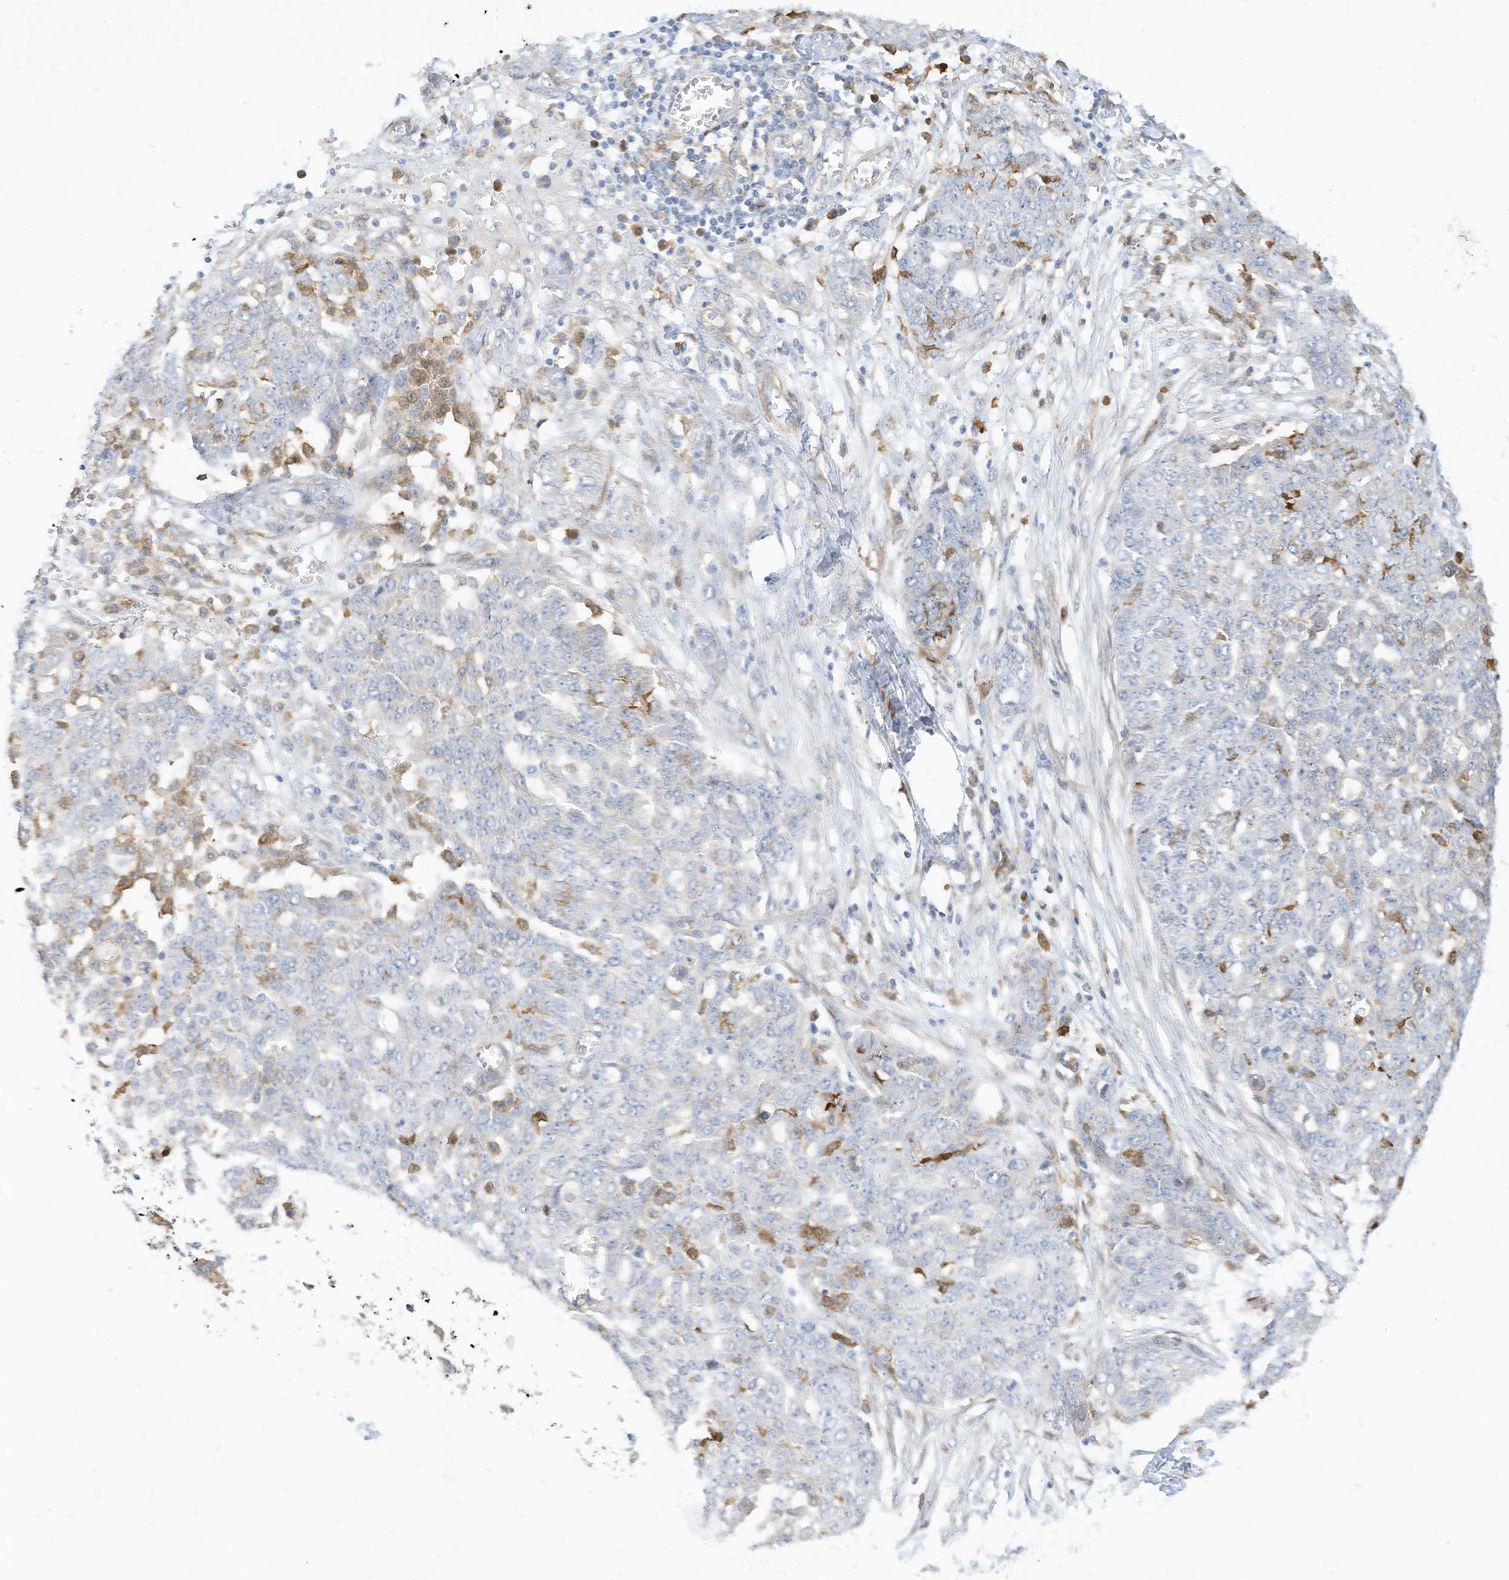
{"staining": {"intensity": "negative", "quantity": "none", "location": "none"}, "tissue": "ovarian cancer", "cell_type": "Tumor cells", "image_type": "cancer", "snomed": [{"axis": "morphology", "description": "Cystadenocarcinoma, serous, NOS"}, {"axis": "topography", "description": "Soft tissue"}, {"axis": "topography", "description": "Ovary"}], "caption": "IHC of human ovarian cancer (serous cystadenocarcinoma) reveals no positivity in tumor cells.", "gene": "ATP13A1", "patient": {"sex": "female", "age": 57}}